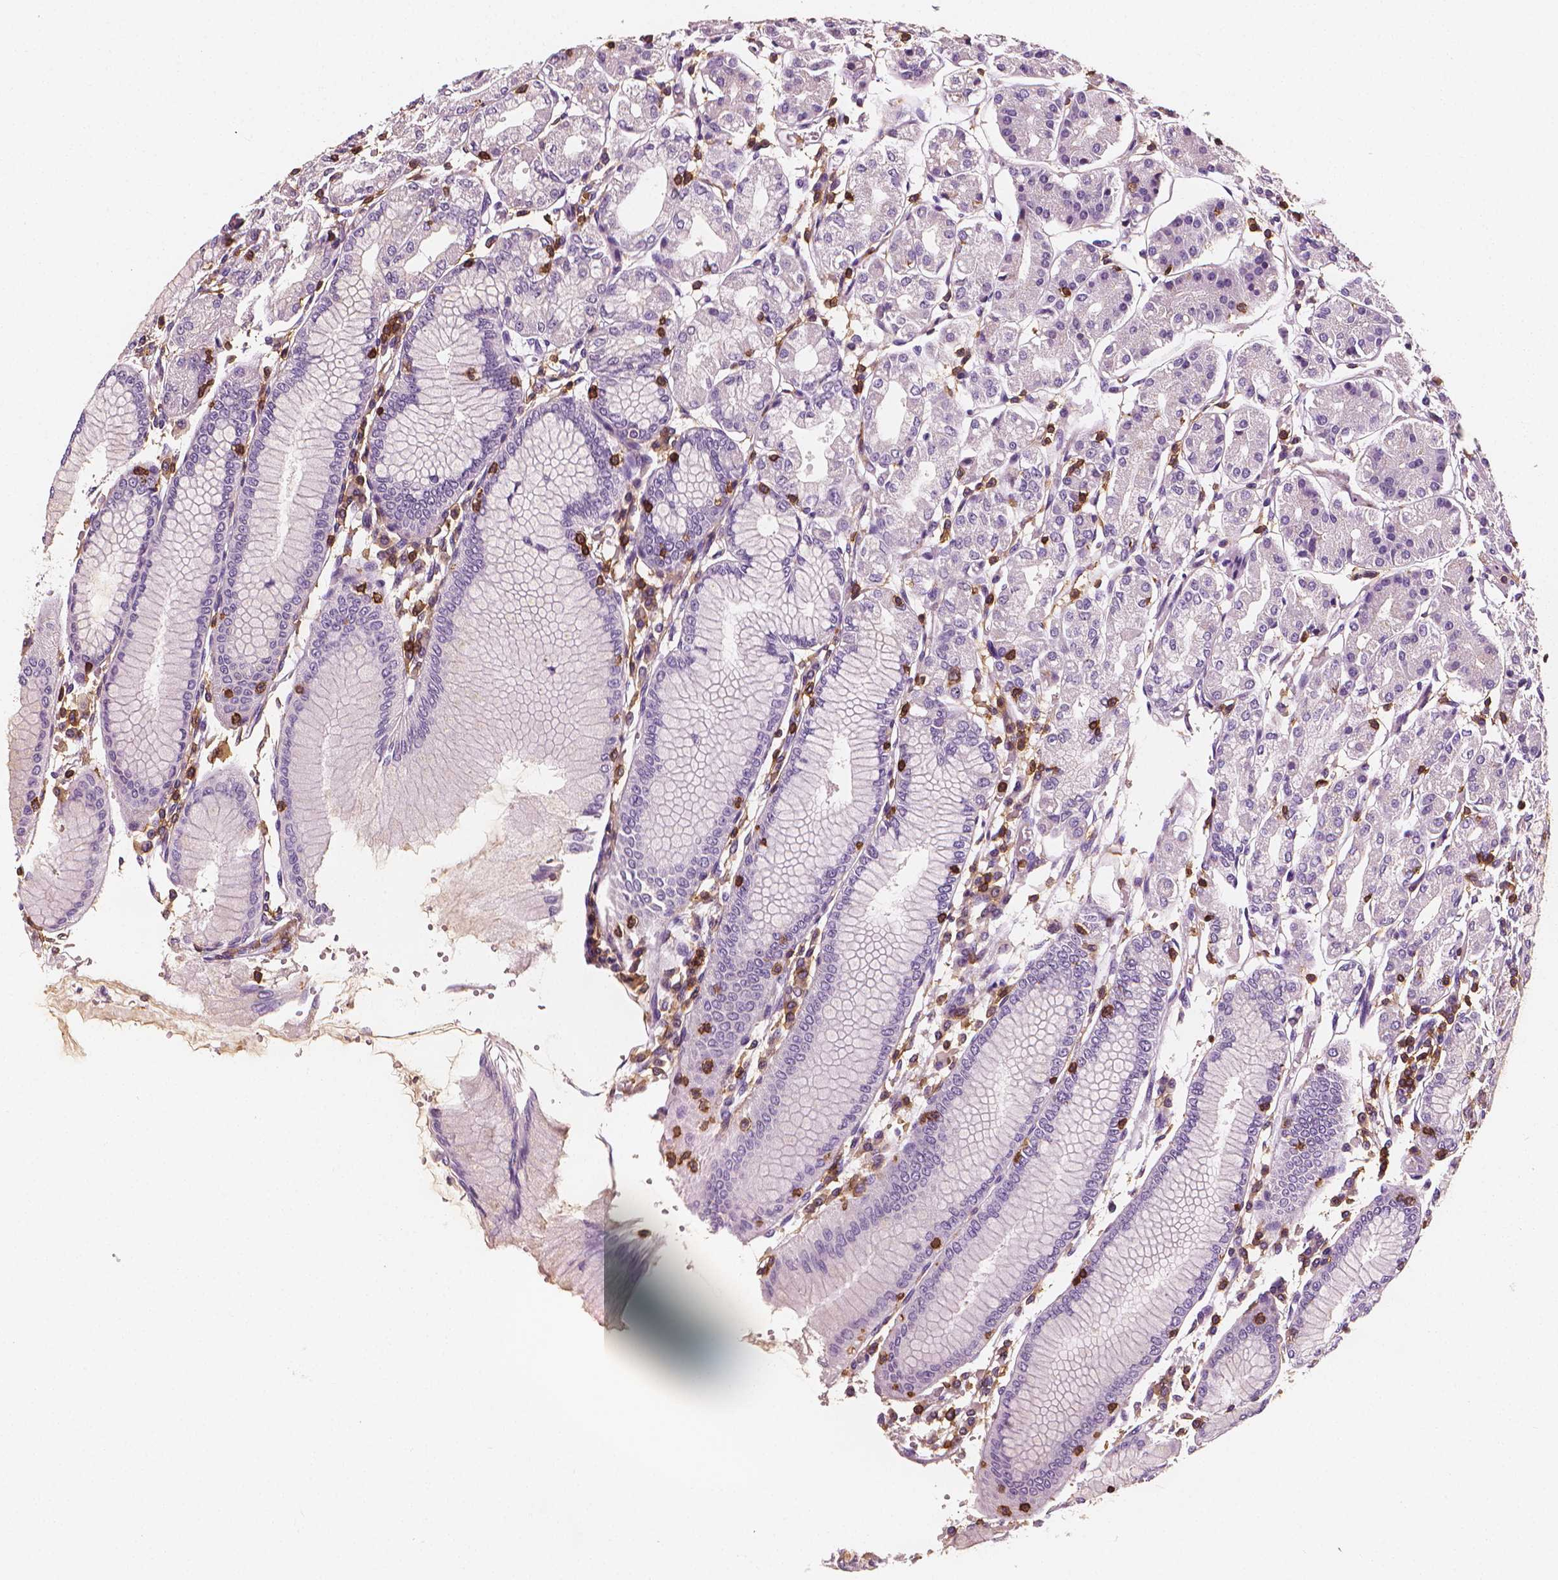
{"staining": {"intensity": "negative", "quantity": "none", "location": "none"}, "tissue": "stomach", "cell_type": "Glandular cells", "image_type": "normal", "snomed": [{"axis": "morphology", "description": "Normal tissue, NOS"}, {"axis": "topography", "description": "Skeletal muscle"}, {"axis": "topography", "description": "Stomach"}], "caption": "Immunohistochemistry micrograph of normal stomach stained for a protein (brown), which shows no positivity in glandular cells.", "gene": "PTPRC", "patient": {"sex": "female", "age": 57}}